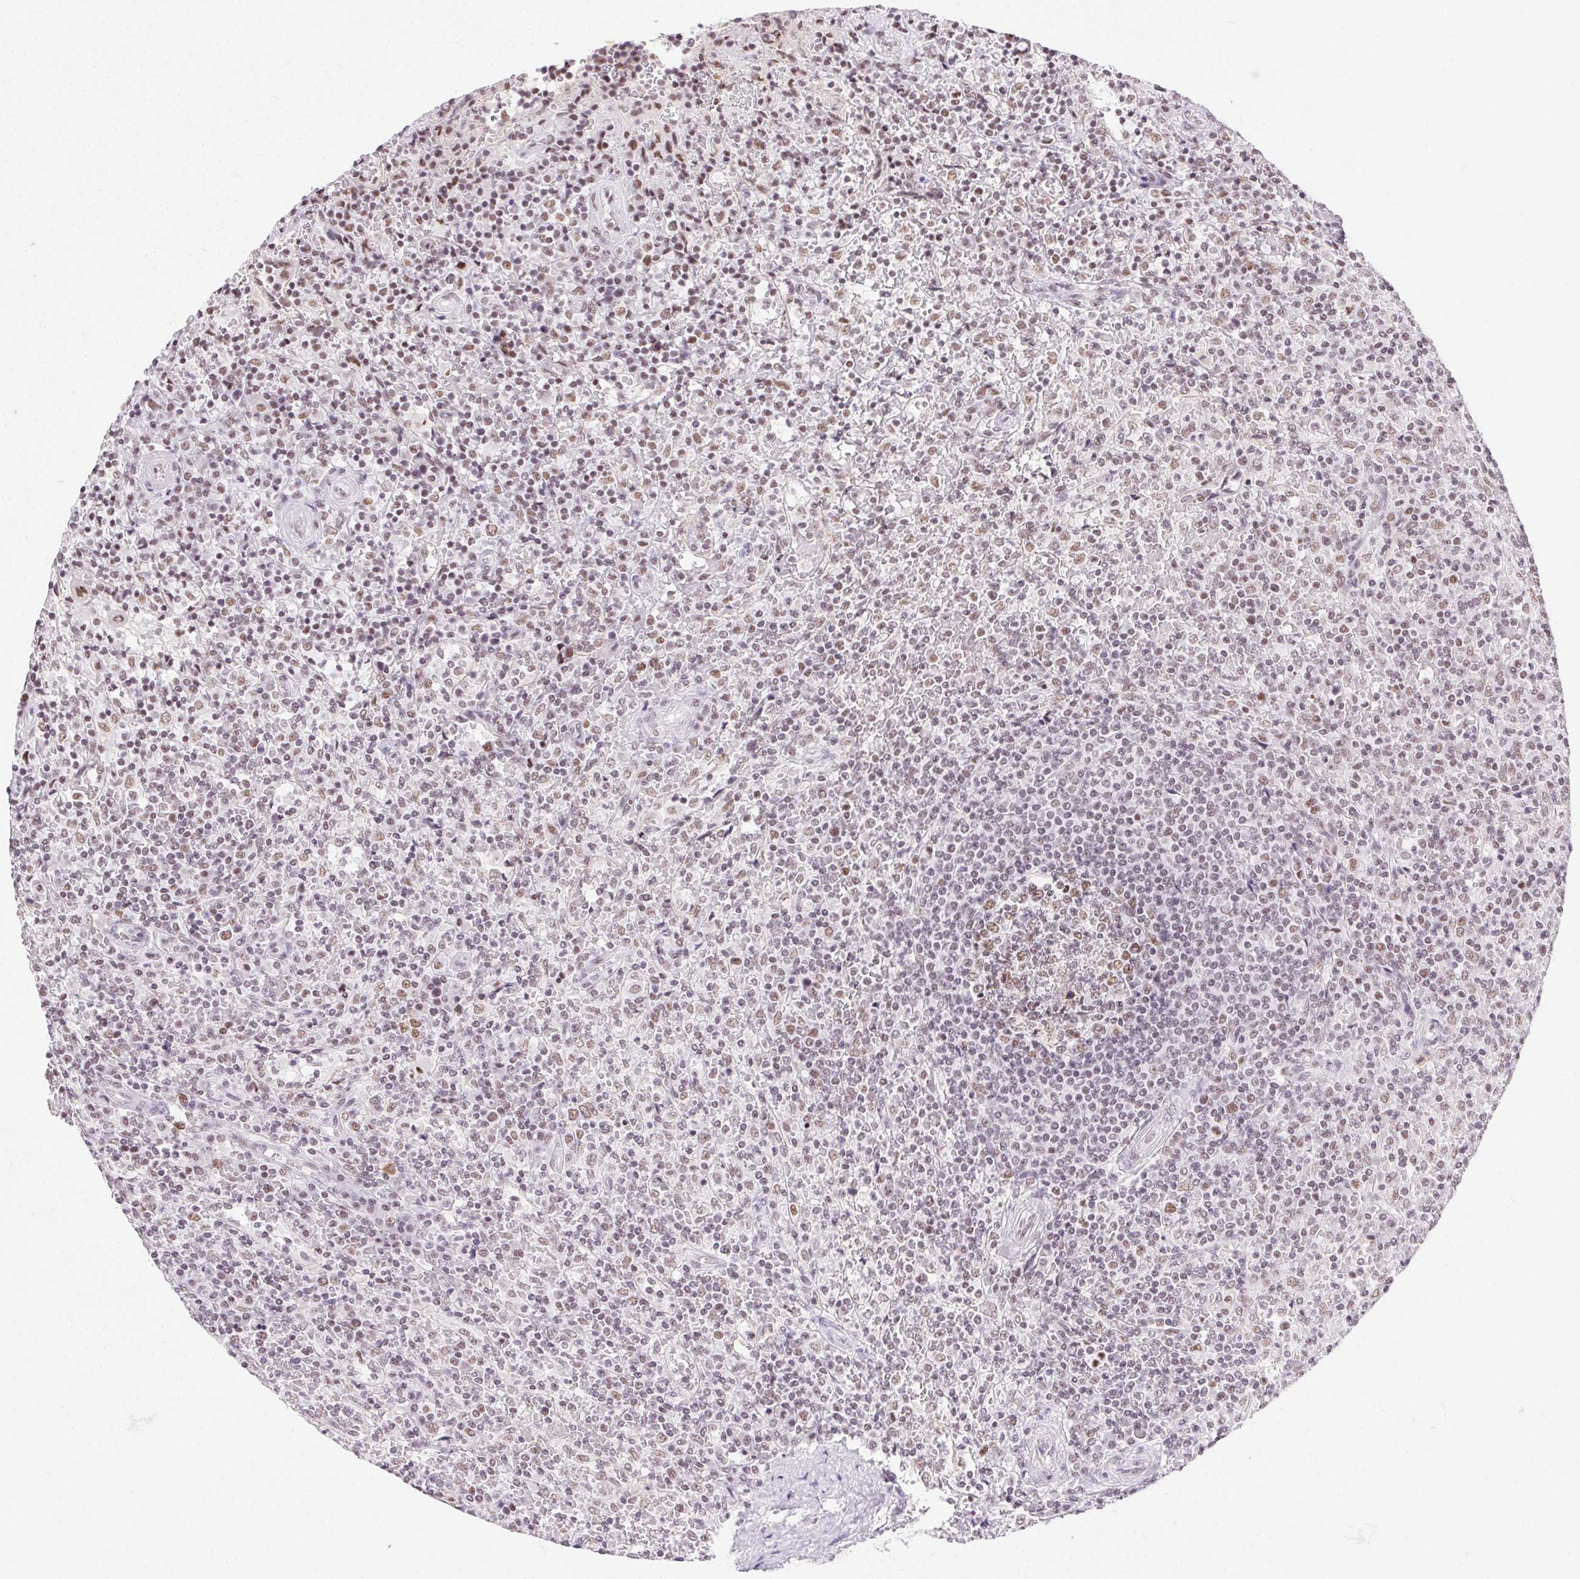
{"staining": {"intensity": "moderate", "quantity": ">75%", "location": "nuclear"}, "tissue": "lymphoma", "cell_type": "Tumor cells", "image_type": "cancer", "snomed": [{"axis": "morphology", "description": "Malignant lymphoma, non-Hodgkin's type, Low grade"}, {"axis": "topography", "description": "Spleen"}], "caption": "The micrograph shows staining of low-grade malignant lymphoma, non-Hodgkin's type, revealing moderate nuclear protein staining (brown color) within tumor cells.", "gene": "TRA2B", "patient": {"sex": "male", "age": 62}}